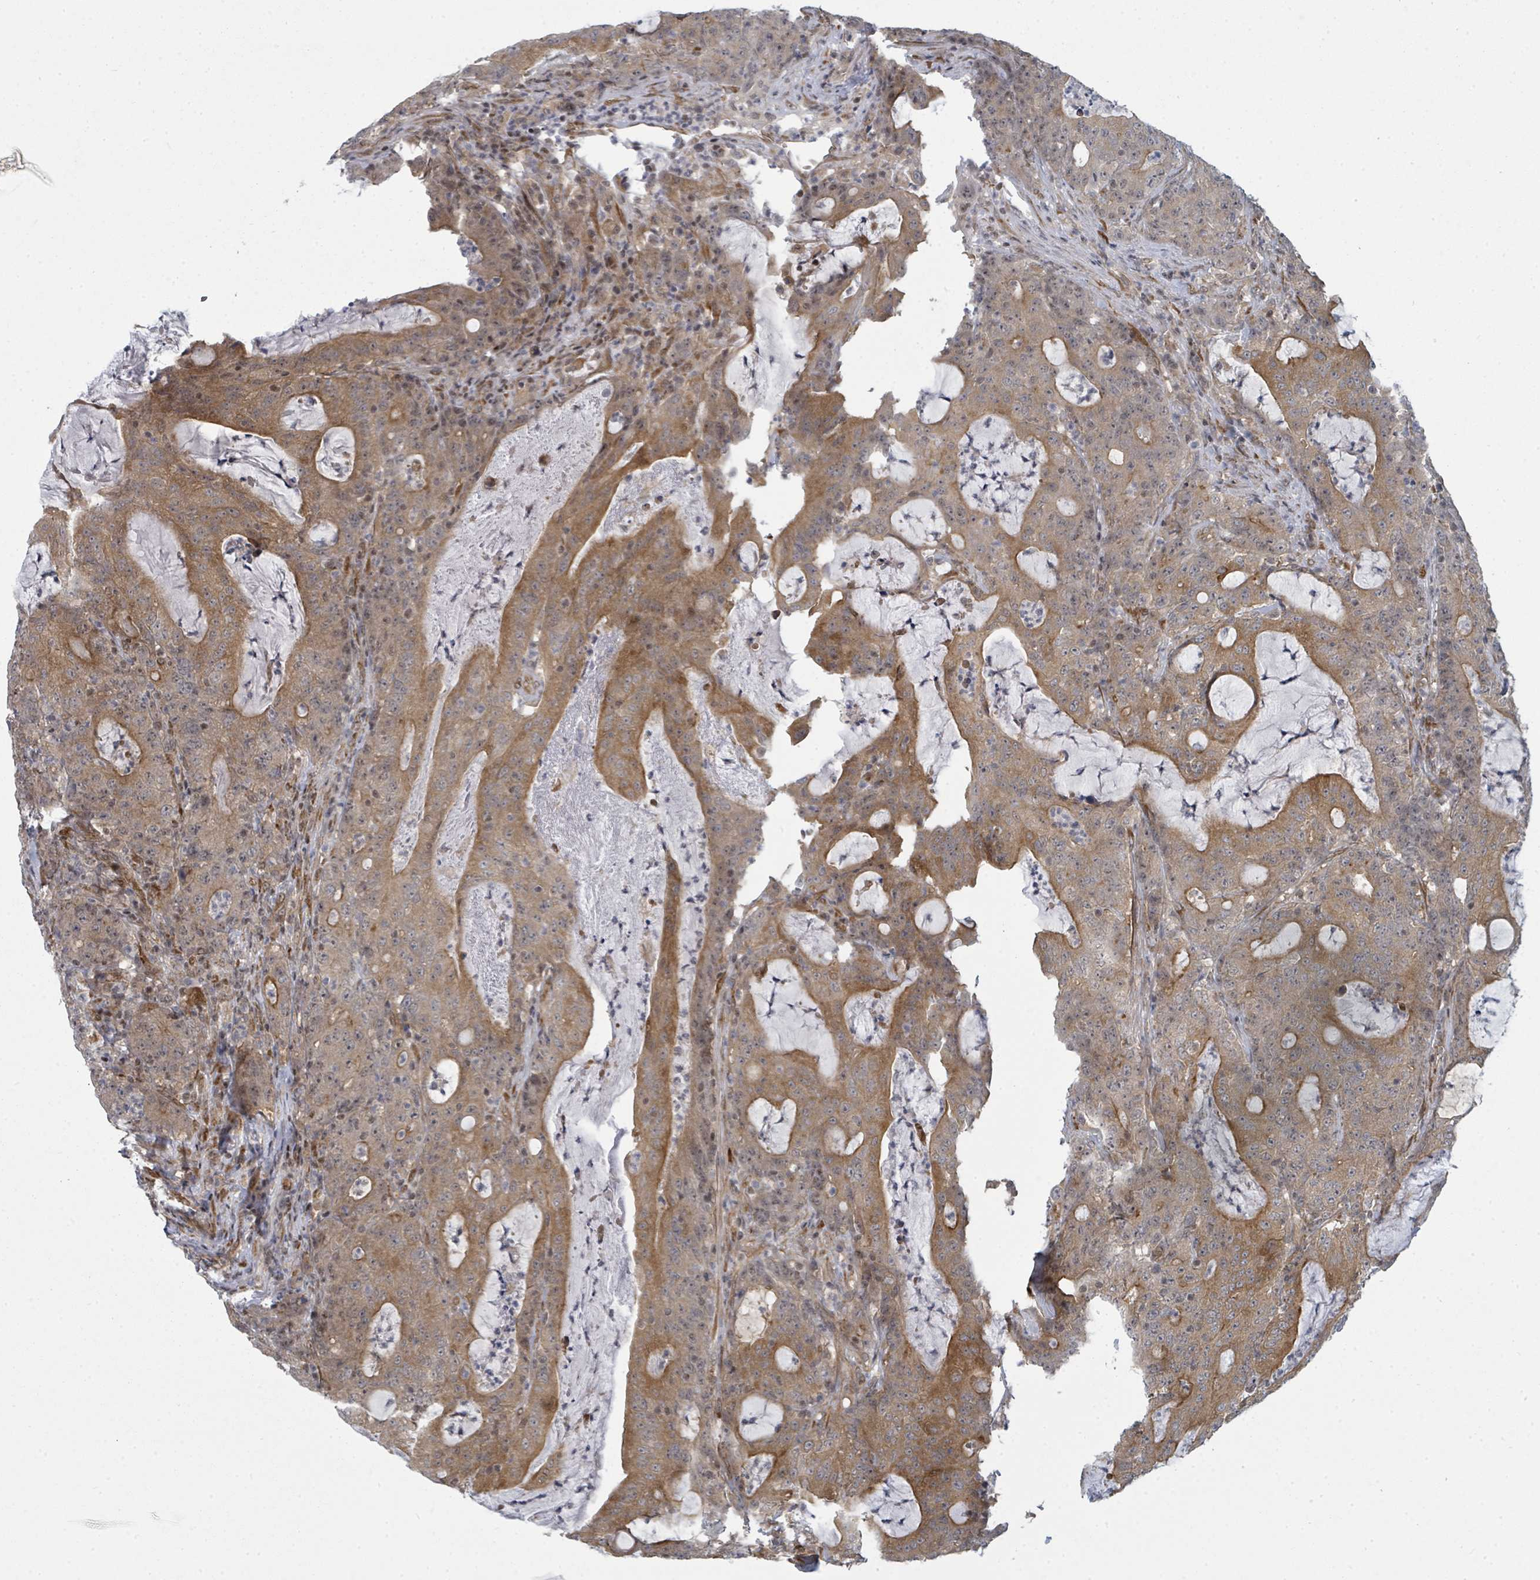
{"staining": {"intensity": "moderate", "quantity": "25%-75%", "location": "cytoplasmic/membranous"}, "tissue": "colorectal cancer", "cell_type": "Tumor cells", "image_type": "cancer", "snomed": [{"axis": "morphology", "description": "Adenocarcinoma, NOS"}, {"axis": "topography", "description": "Colon"}], "caption": "There is medium levels of moderate cytoplasmic/membranous positivity in tumor cells of colorectal cancer (adenocarcinoma), as demonstrated by immunohistochemical staining (brown color).", "gene": "PSMG2", "patient": {"sex": "male", "age": 83}}